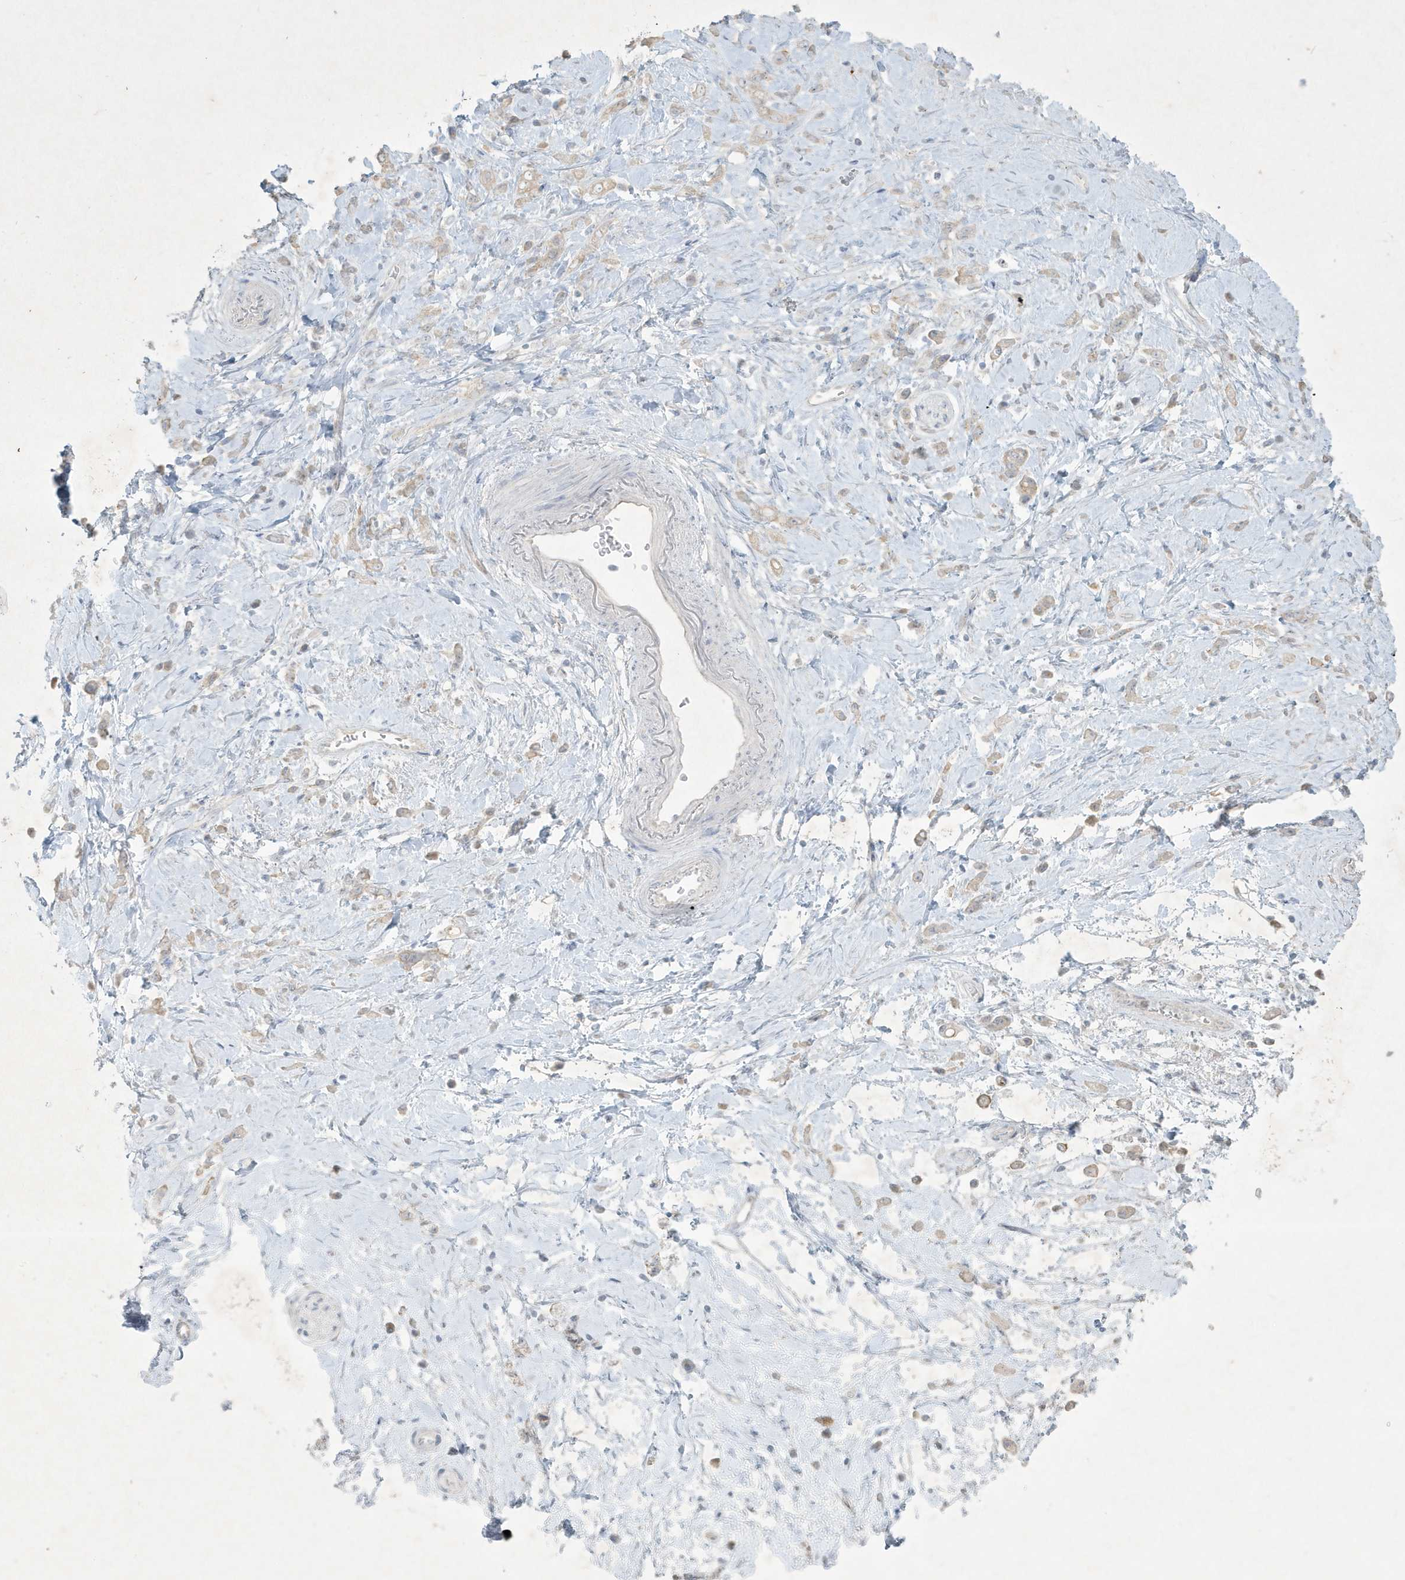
{"staining": {"intensity": "weak", "quantity": "25%-75%", "location": "cytoplasmic/membranous"}, "tissue": "stomach cancer", "cell_type": "Tumor cells", "image_type": "cancer", "snomed": [{"axis": "morphology", "description": "Adenocarcinoma, NOS"}, {"axis": "topography", "description": "Stomach"}], "caption": "The immunohistochemical stain highlights weak cytoplasmic/membranous expression in tumor cells of stomach adenocarcinoma tissue. The staining was performed using DAB, with brown indicating positive protein expression. Nuclei are stained blue with hematoxylin.", "gene": "CCDC24", "patient": {"sex": "female", "age": 60}}